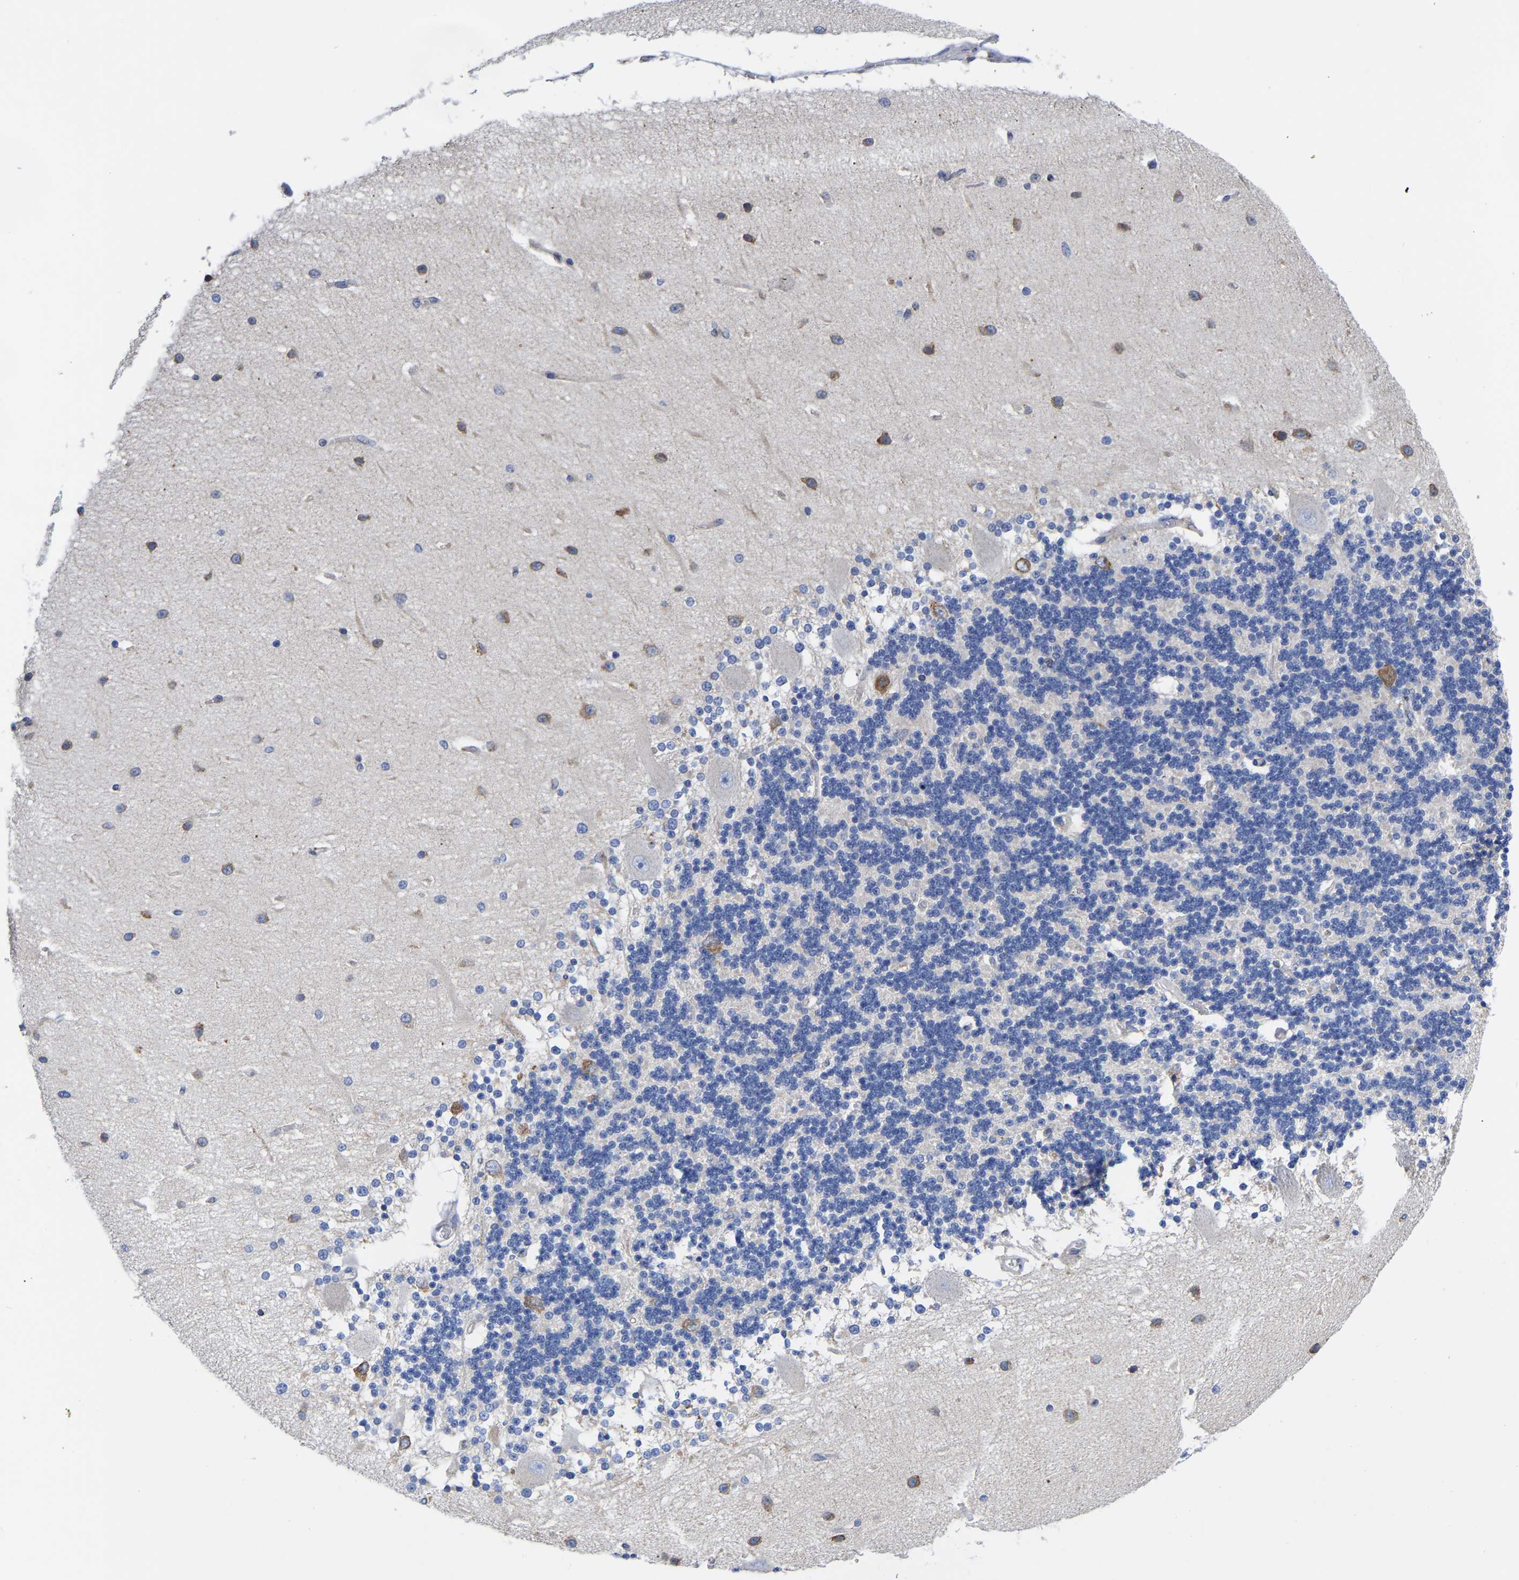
{"staining": {"intensity": "moderate", "quantity": "<25%", "location": "cytoplasmic/membranous"}, "tissue": "cerebellum", "cell_type": "Cells in granular layer", "image_type": "normal", "snomed": [{"axis": "morphology", "description": "Normal tissue, NOS"}, {"axis": "topography", "description": "Cerebellum"}], "caption": "DAB immunohistochemical staining of benign human cerebellum demonstrates moderate cytoplasmic/membranous protein staining in approximately <25% of cells in granular layer.", "gene": "CFAP298", "patient": {"sex": "female", "age": 54}}